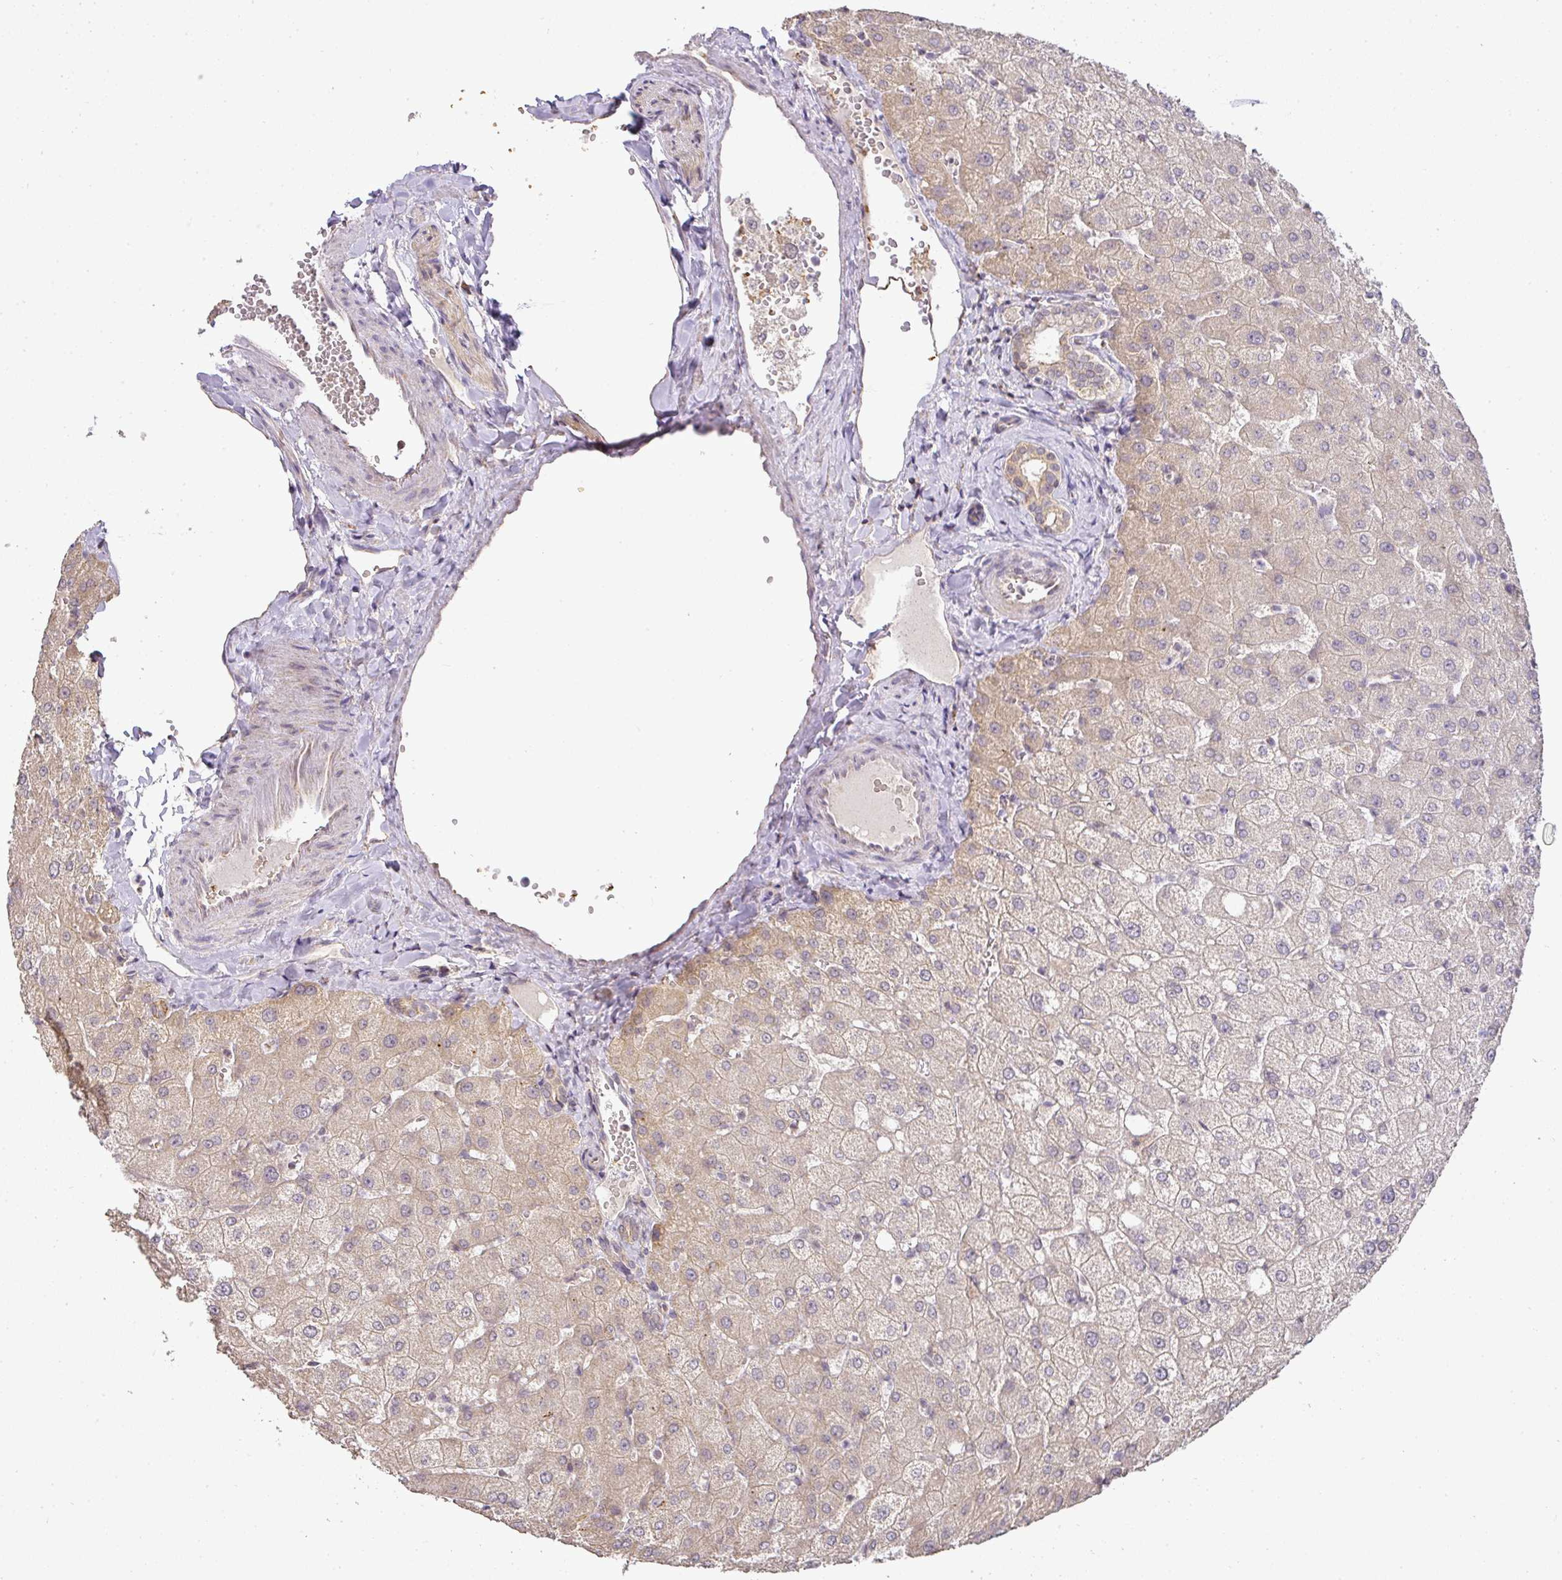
{"staining": {"intensity": "weak", "quantity": "25%-75%", "location": "cytoplasmic/membranous"}, "tissue": "liver", "cell_type": "Cholangiocytes", "image_type": "normal", "snomed": [{"axis": "morphology", "description": "Normal tissue, NOS"}, {"axis": "topography", "description": "Liver"}], "caption": "Protein expression analysis of normal liver demonstrates weak cytoplasmic/membranous positivity in about 25%-75% of cholangiocytes. Using DAB (3,3'-diaminobenzidine) (brown) and hematoxylin (blue) stains, captured at high magnification using brightfield microscopy.", "gene": "MYOM2", "patient": {"sex": "female", "age": 54}}